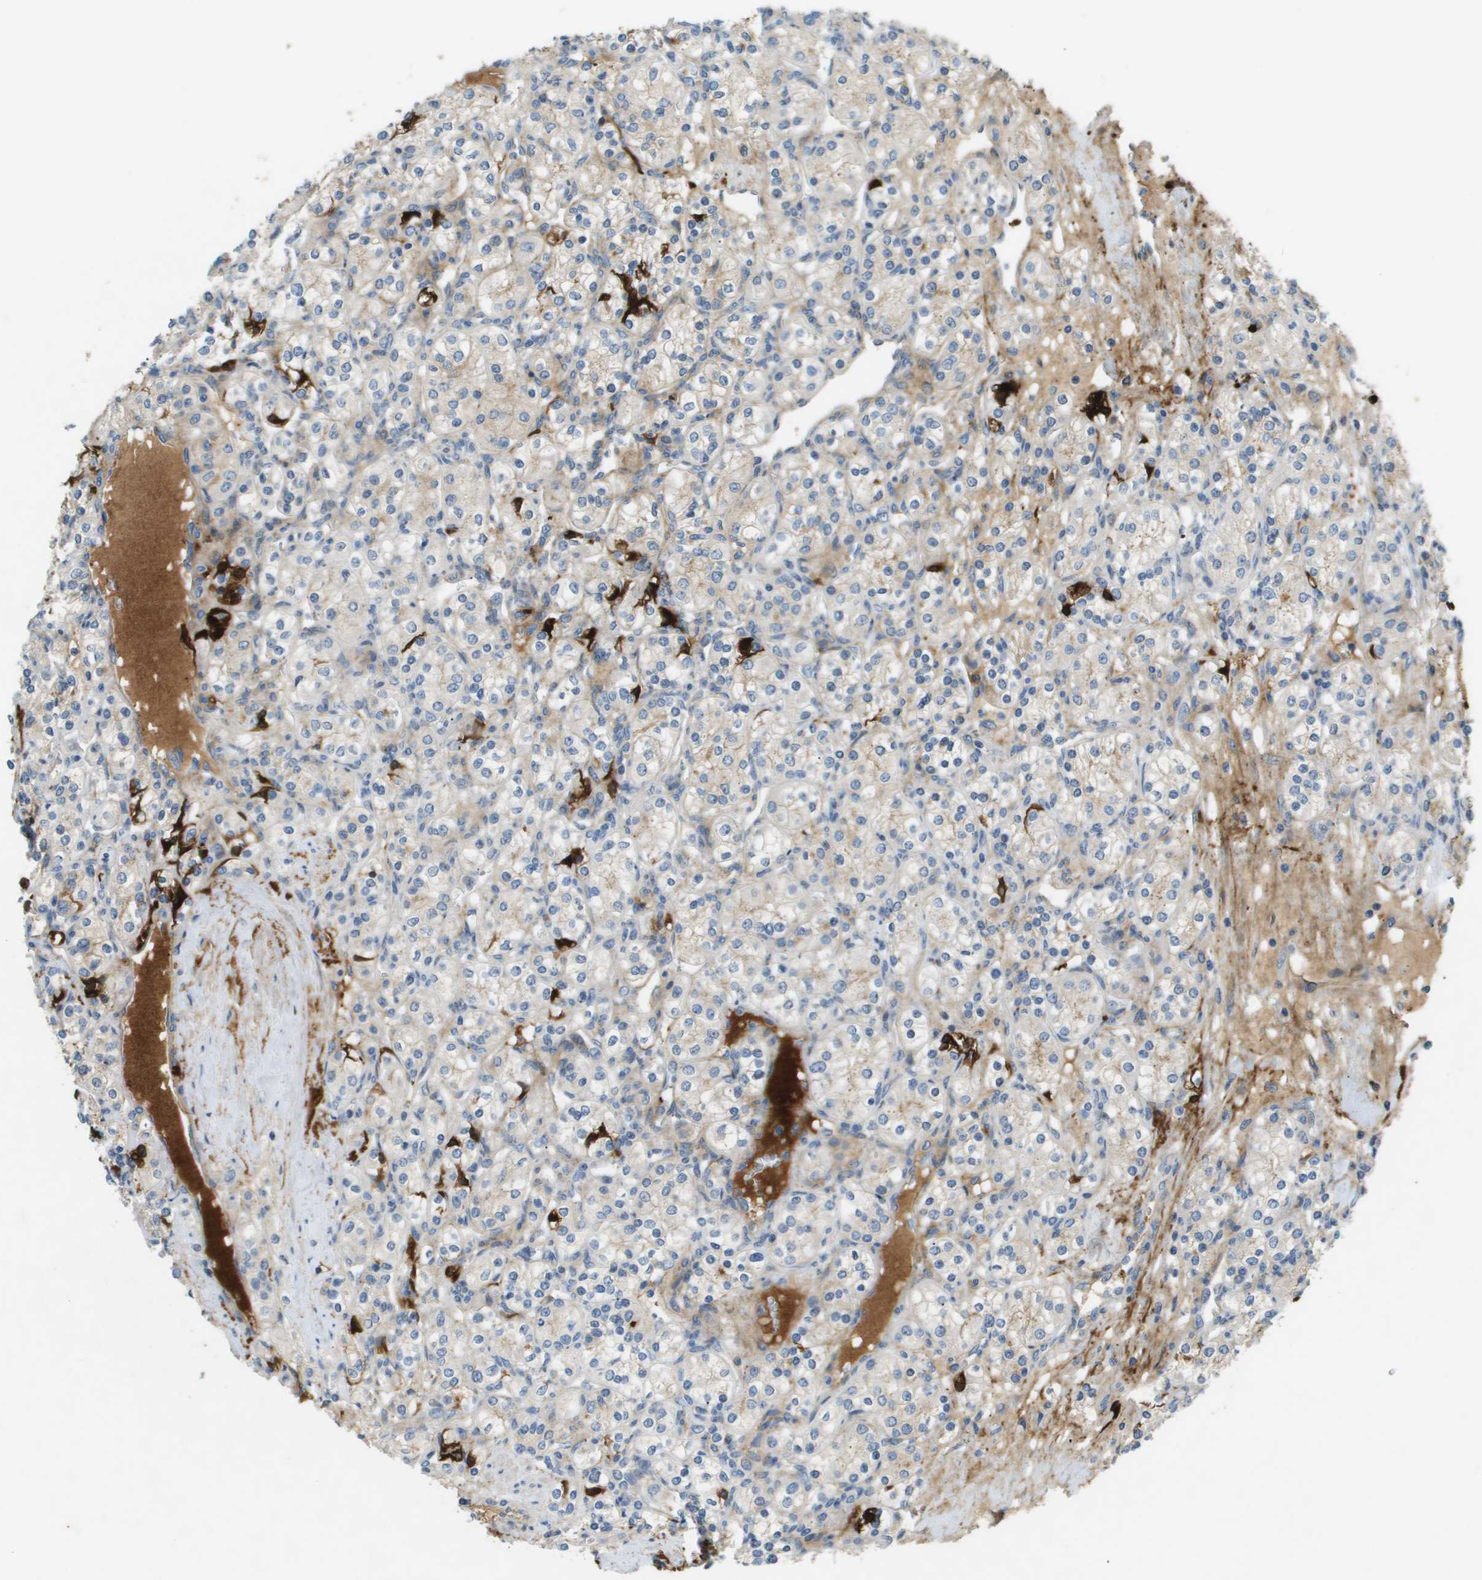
{"staining": {"intensity": "weak", "quantity": "<25%", "location": "cytoplasmic/membranous"}, "tissue": "renal cancer", "cell_type": "Tumor cells", "image_type": "cancer", "snomed": [{"axis": "morphology", "description": "Adenocarcinoma, NOS"}, {"axis": "topography", "description": "Kidney"}], "caption": "Renal cancer (adenocarcinoma) was stained to show a protein in brown. There is no significant expression in tumor cells.", "gene": "VTN", "patient": {"sex": "male", "age": 77}}